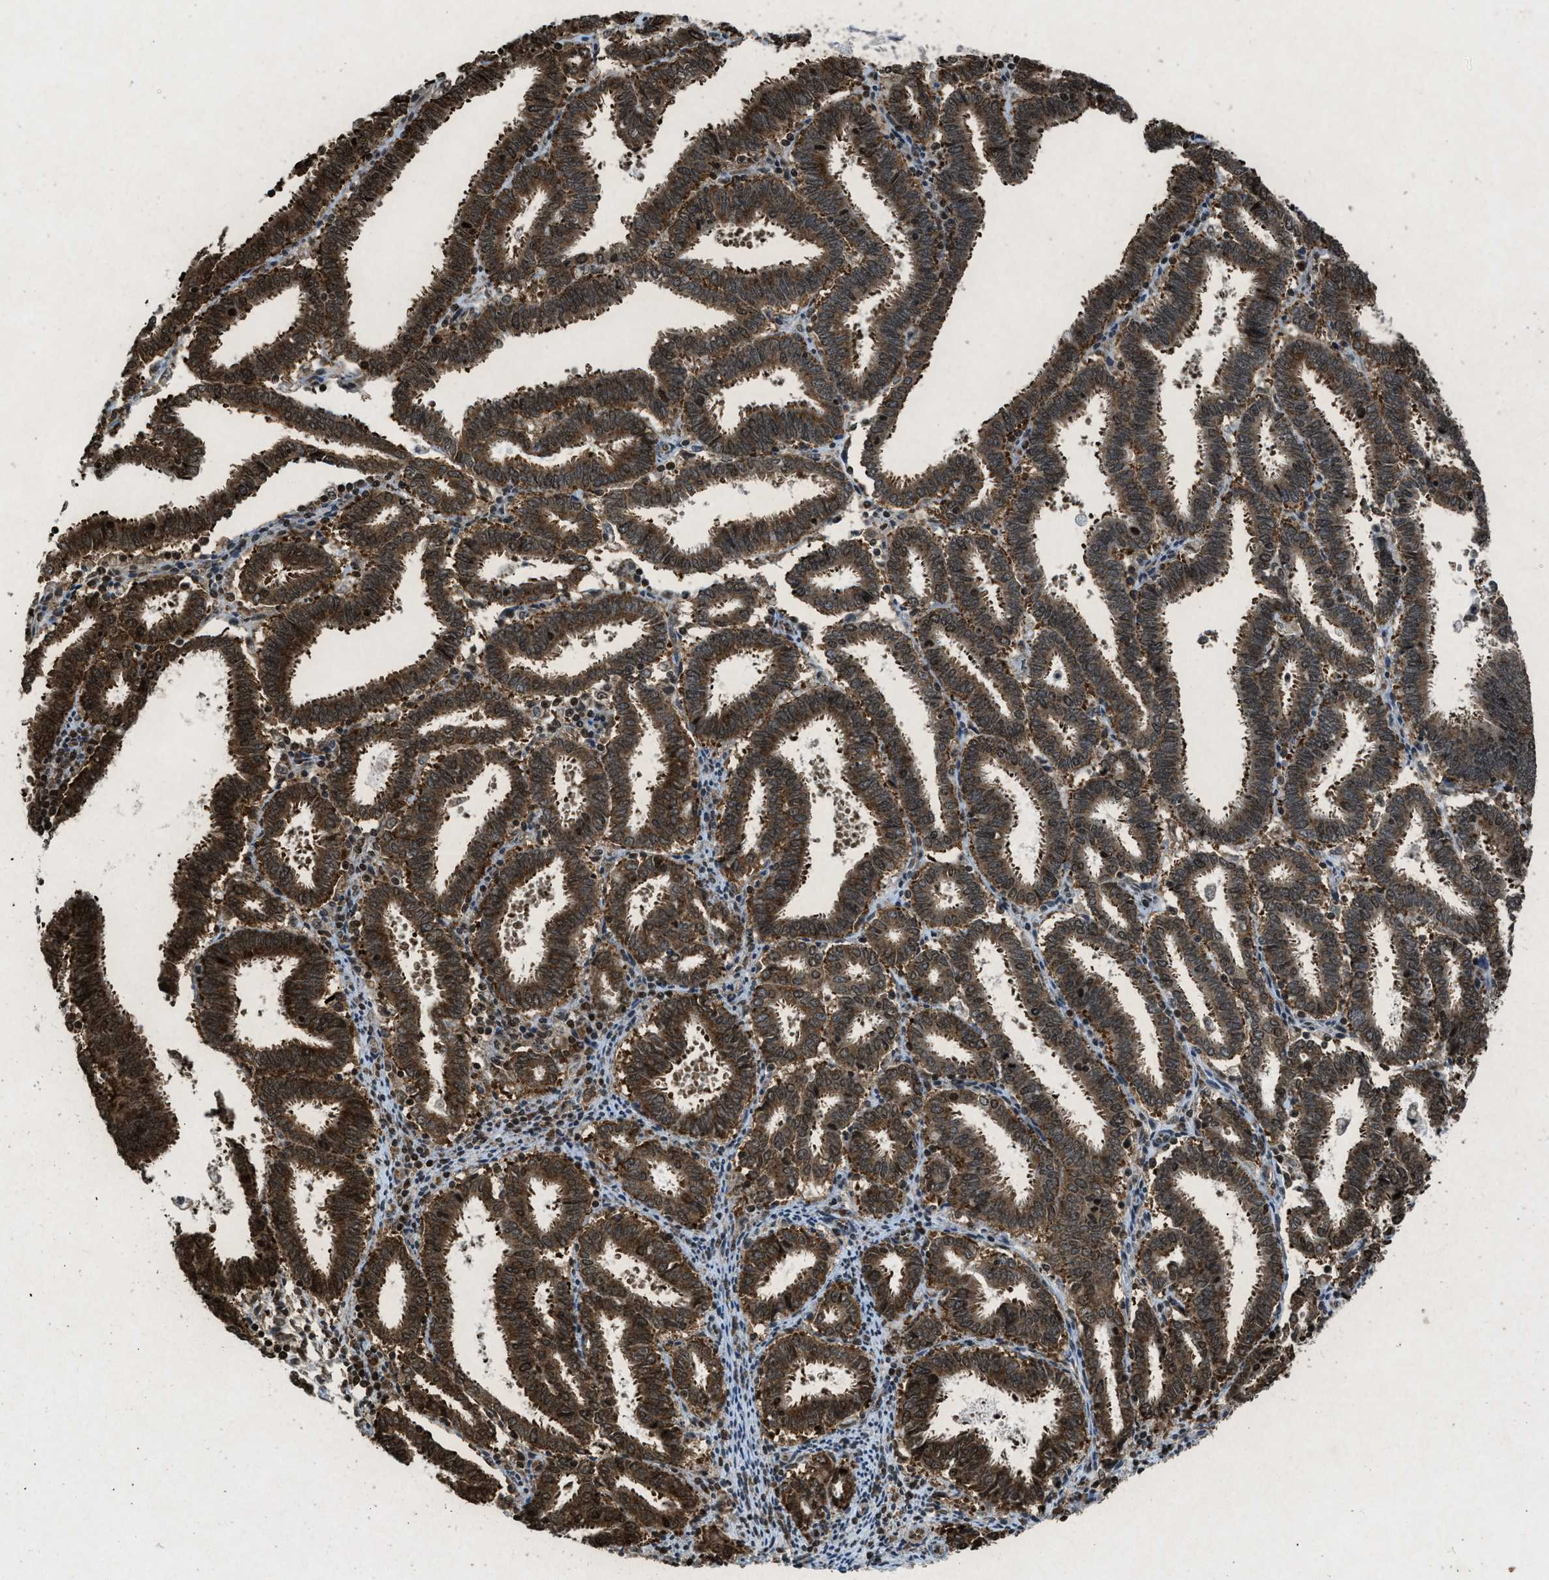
{"staining": {"intensity": "moderate", "quantity": ">75%", "location": "cytoplasmic/membranous,nuclear"}, "tissue": "endometrial cancer", "cell_type": "Tumor cells", "image_type": "cancer", "snomed": [{"axis": "morphology", "description": "Adenocarcinoma, NOS"}, {"axis": "topography", "description": "Uterus"}], "caption": "Endometrial cancer (adenocarcinoma) stained with DAB (3,3'-diaminobenzidine) immunohistochemistry (IHC) demonstrates medium levels of moderate cytoplasmic/membranous and nuclear expression in approximately >75% of tumor cells.", "gene": "NXF1", "patient": {"sex": "female", "age": 83}}